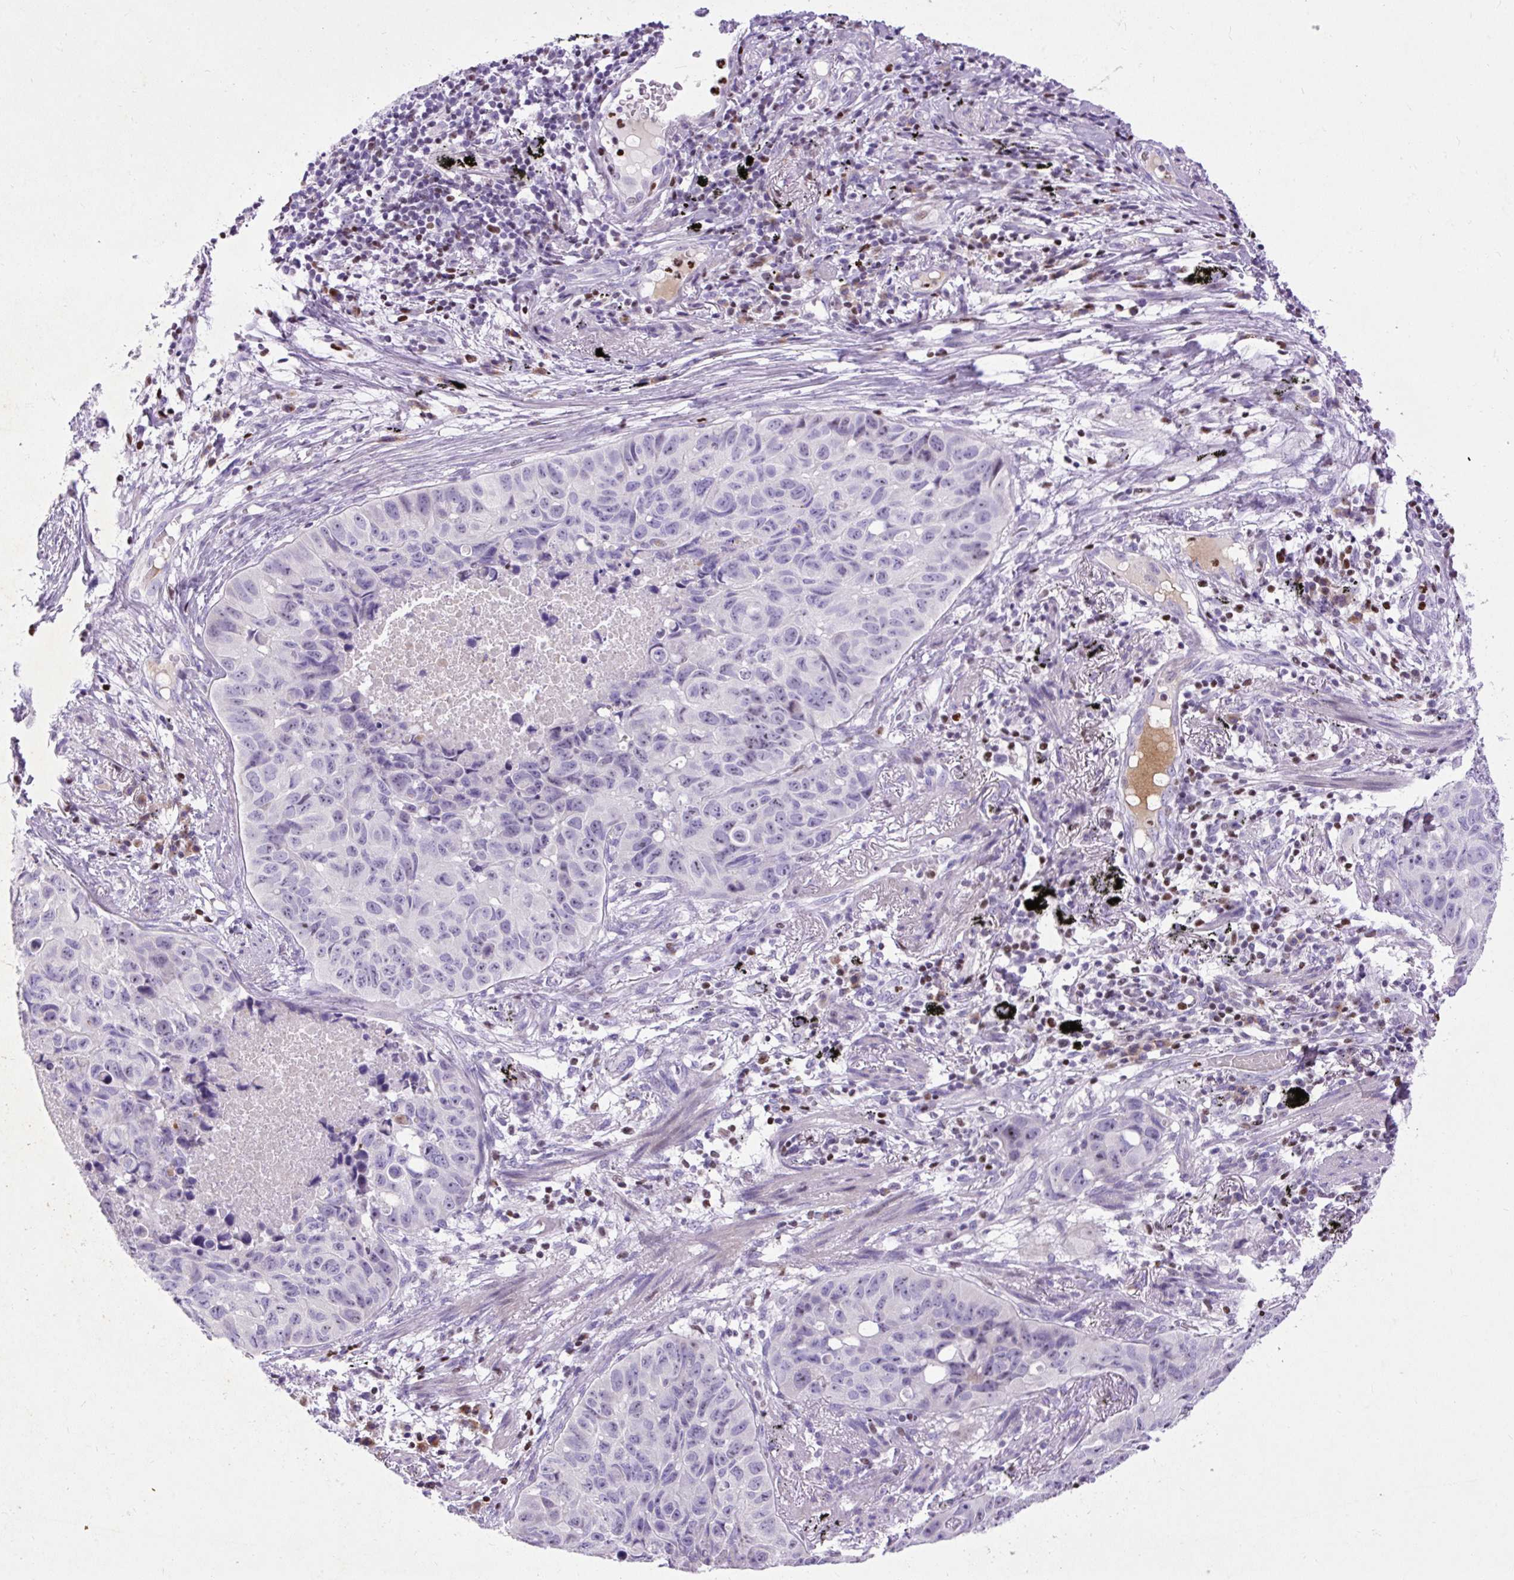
{"staining": {"intensity": "negative", "quantity": "none", "location": "none"}, "tissue": "lung cancer", "cell_type": "Tumor cells", "image_type": "cancer", "snomed": [{"axis": "morphology", "description": "Squamous cell carcinoma, NOS"}, {"axis": "topography", "description": "Lung"}], "caption": "Protein analysis of squamous cell carcinoma (lung) demonstrates no significant staining in tumor cells.", "gene": "SPC24", "patient": {"sex": "male", "age": 60}}